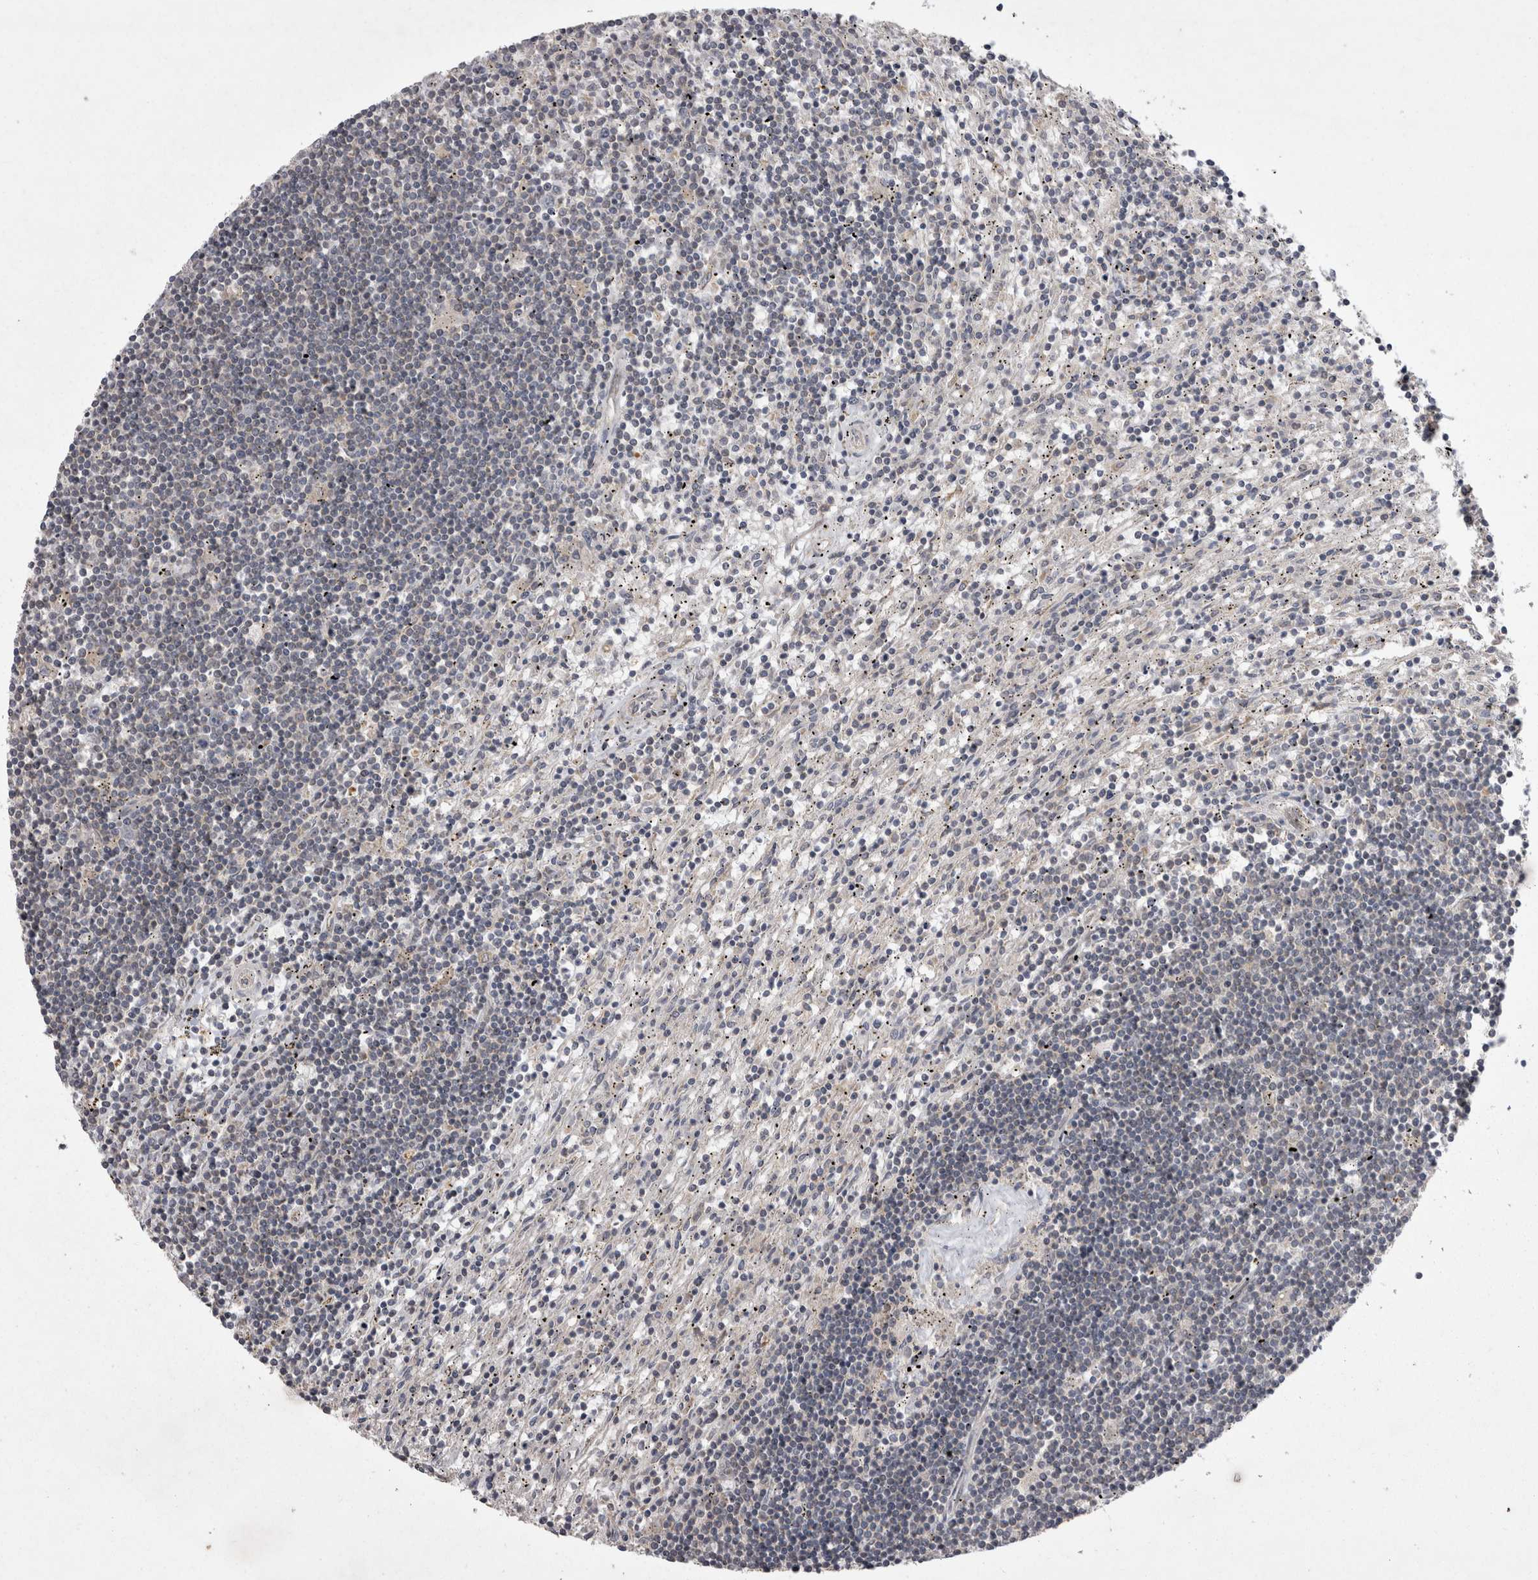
{"staining": {"intensity": "negative", "quantity": "none", "location": "none"}, "tissue": "lymphoma", "cell_type": "Tumor cells", "image_type": "cancer", "snomed": [{"axis": "morphology", "description": "Malignant lymphoma, non-Hodgkin's type, Low grade"}, {"axis": "topography", "description": "Spleen"}], "caption": "Tumor cells show no significant positivity in lymphoma. (DAB immunohistochemistry, high magnification).", "gene": "TSPOAP1", "patient": {"sex": "male", "age": 76}}